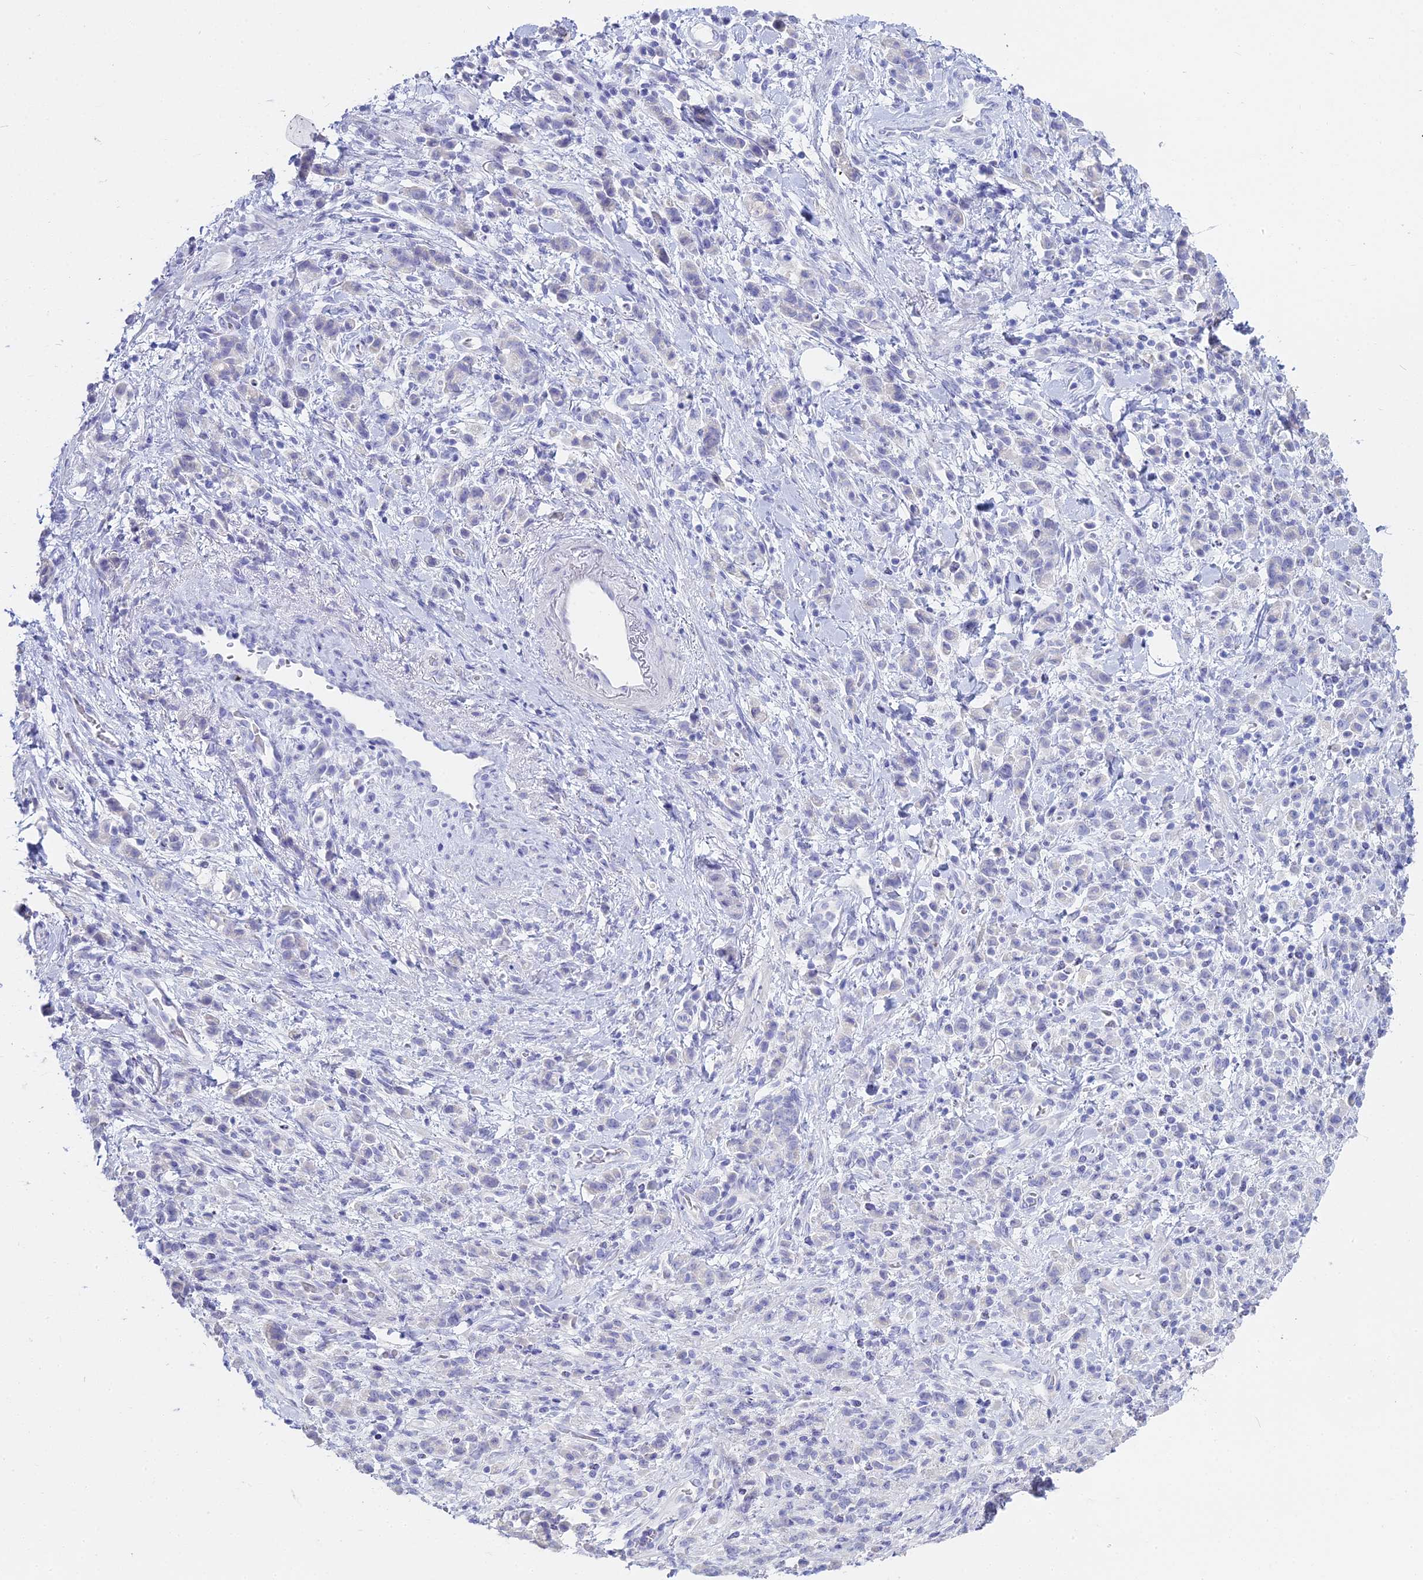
{"staining": {"intensity": "negative", "quantity": "none", "location": "none"}, "tissue": "stomach cancer", "cell_type": "Tumor cells", "image_type": "cancer", "snomed": [{"axis": "morphology", "description": "Adenocarcinoma, NOS"}, {"axis": "topography", "description": "Stomach"}], "caption": "DAB (3,3'-diaminobenzidine) immunohistochemical staining of human stomach cancer (adenocarcinoma) reveals no significant staining in tumor cells.", "gene": "S100A7", "patient": {"sex": "male", "age": 77}}